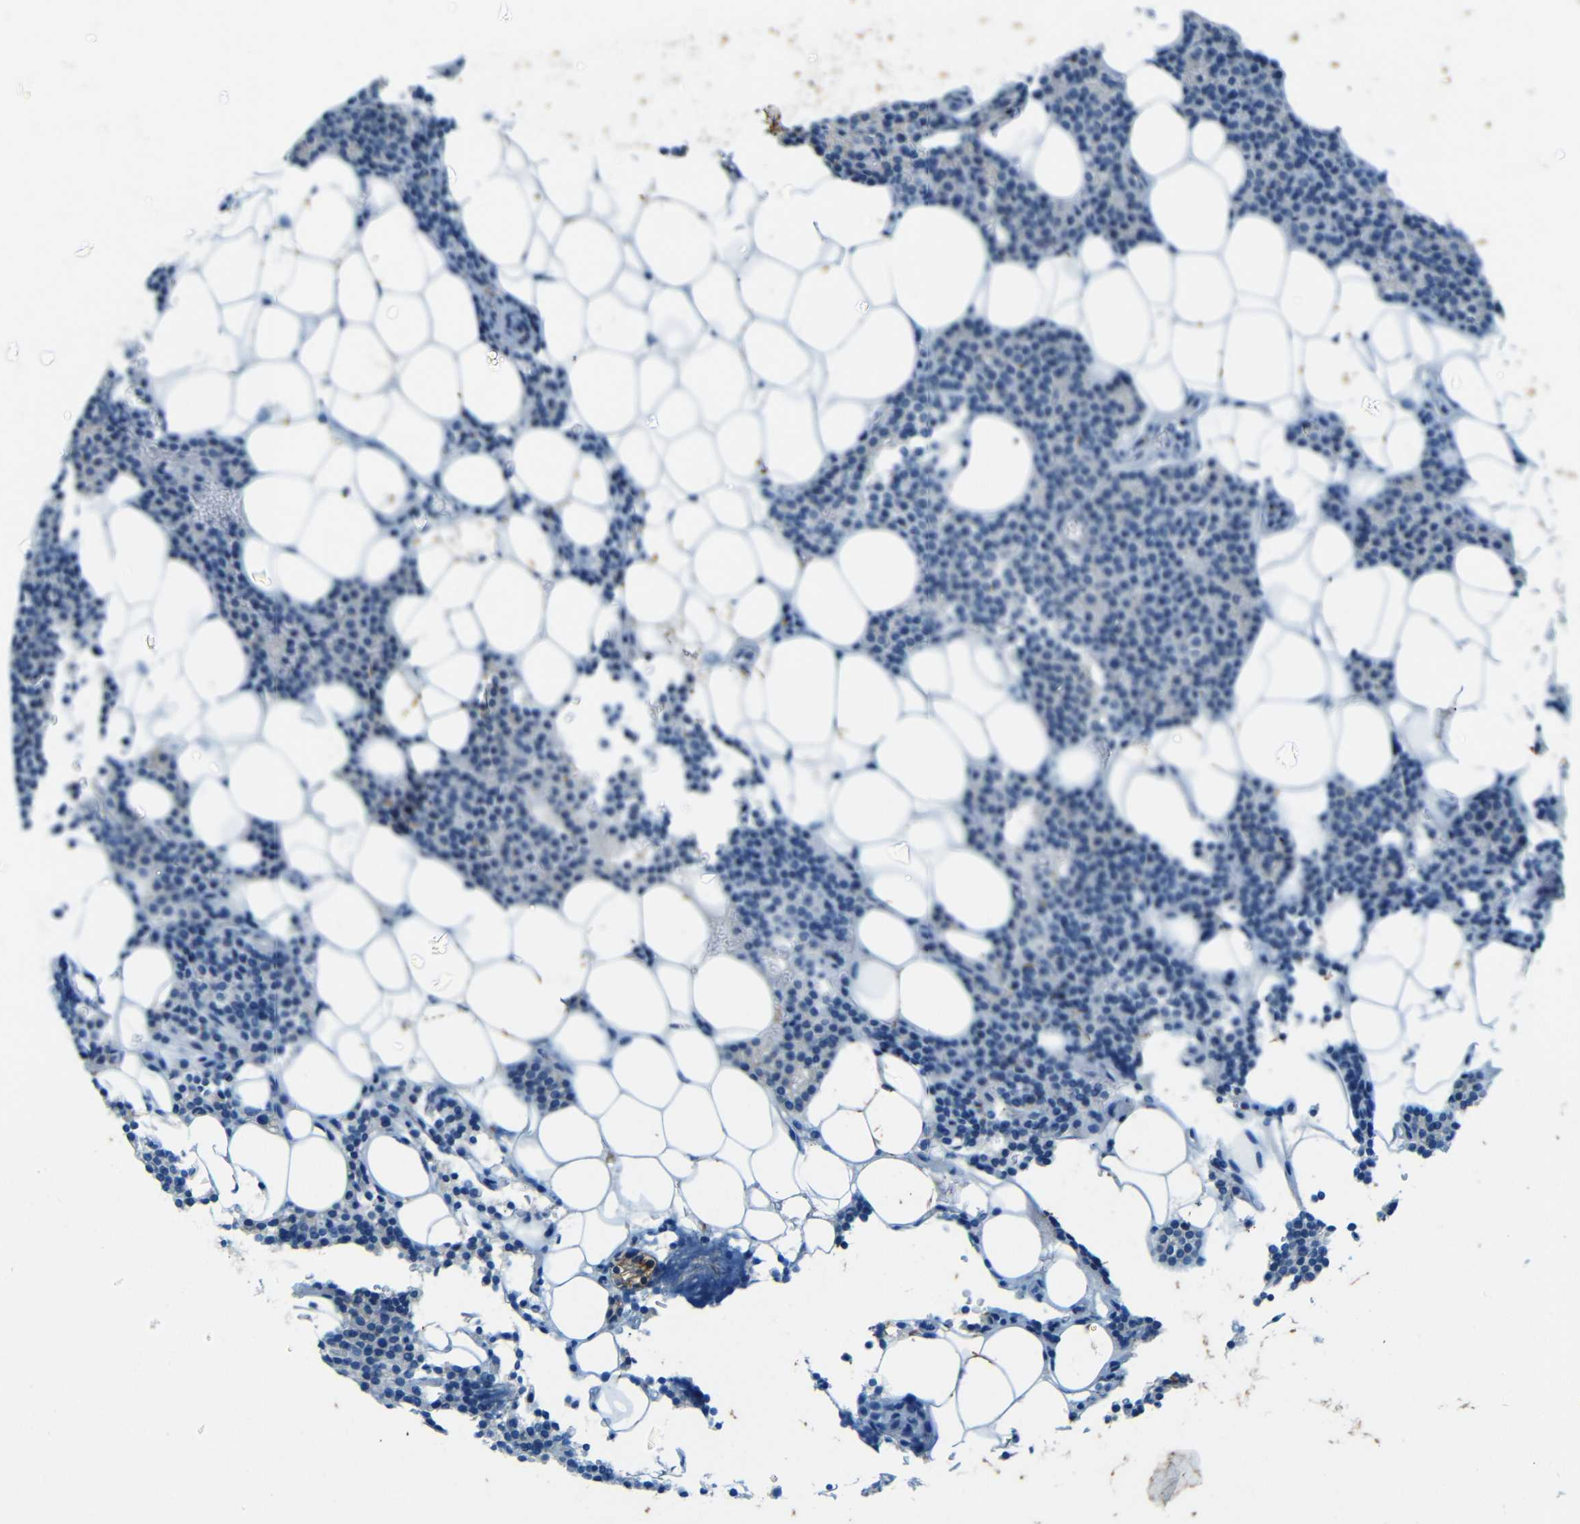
{"staining": {"intensity": "negative", "quantity": "none", "location": "none"}, "tissue": "parathyroid gland", "cell_type": "Glandular cells", "image_type": "normal", "snomed": [{"axis": "morphology", "description": "Normal tissue, NOS"}, {"axis": "morphology", "description": "Adenoma, NOS"}, {"axis": "topography", "description": "Parathyroid gland"}], "caption": "Glandular cells are negative for brown protein staining in benign parathyroid gland. Brightfield microscopy of immunohistochemistry (IHC) stained with DAB (3,3'-diaminobenzidine) (brown) and hematoxylin (blue), captured at high magnification.", "gene": "MAP2", "patient": {"sex": "female", "age": 51}}